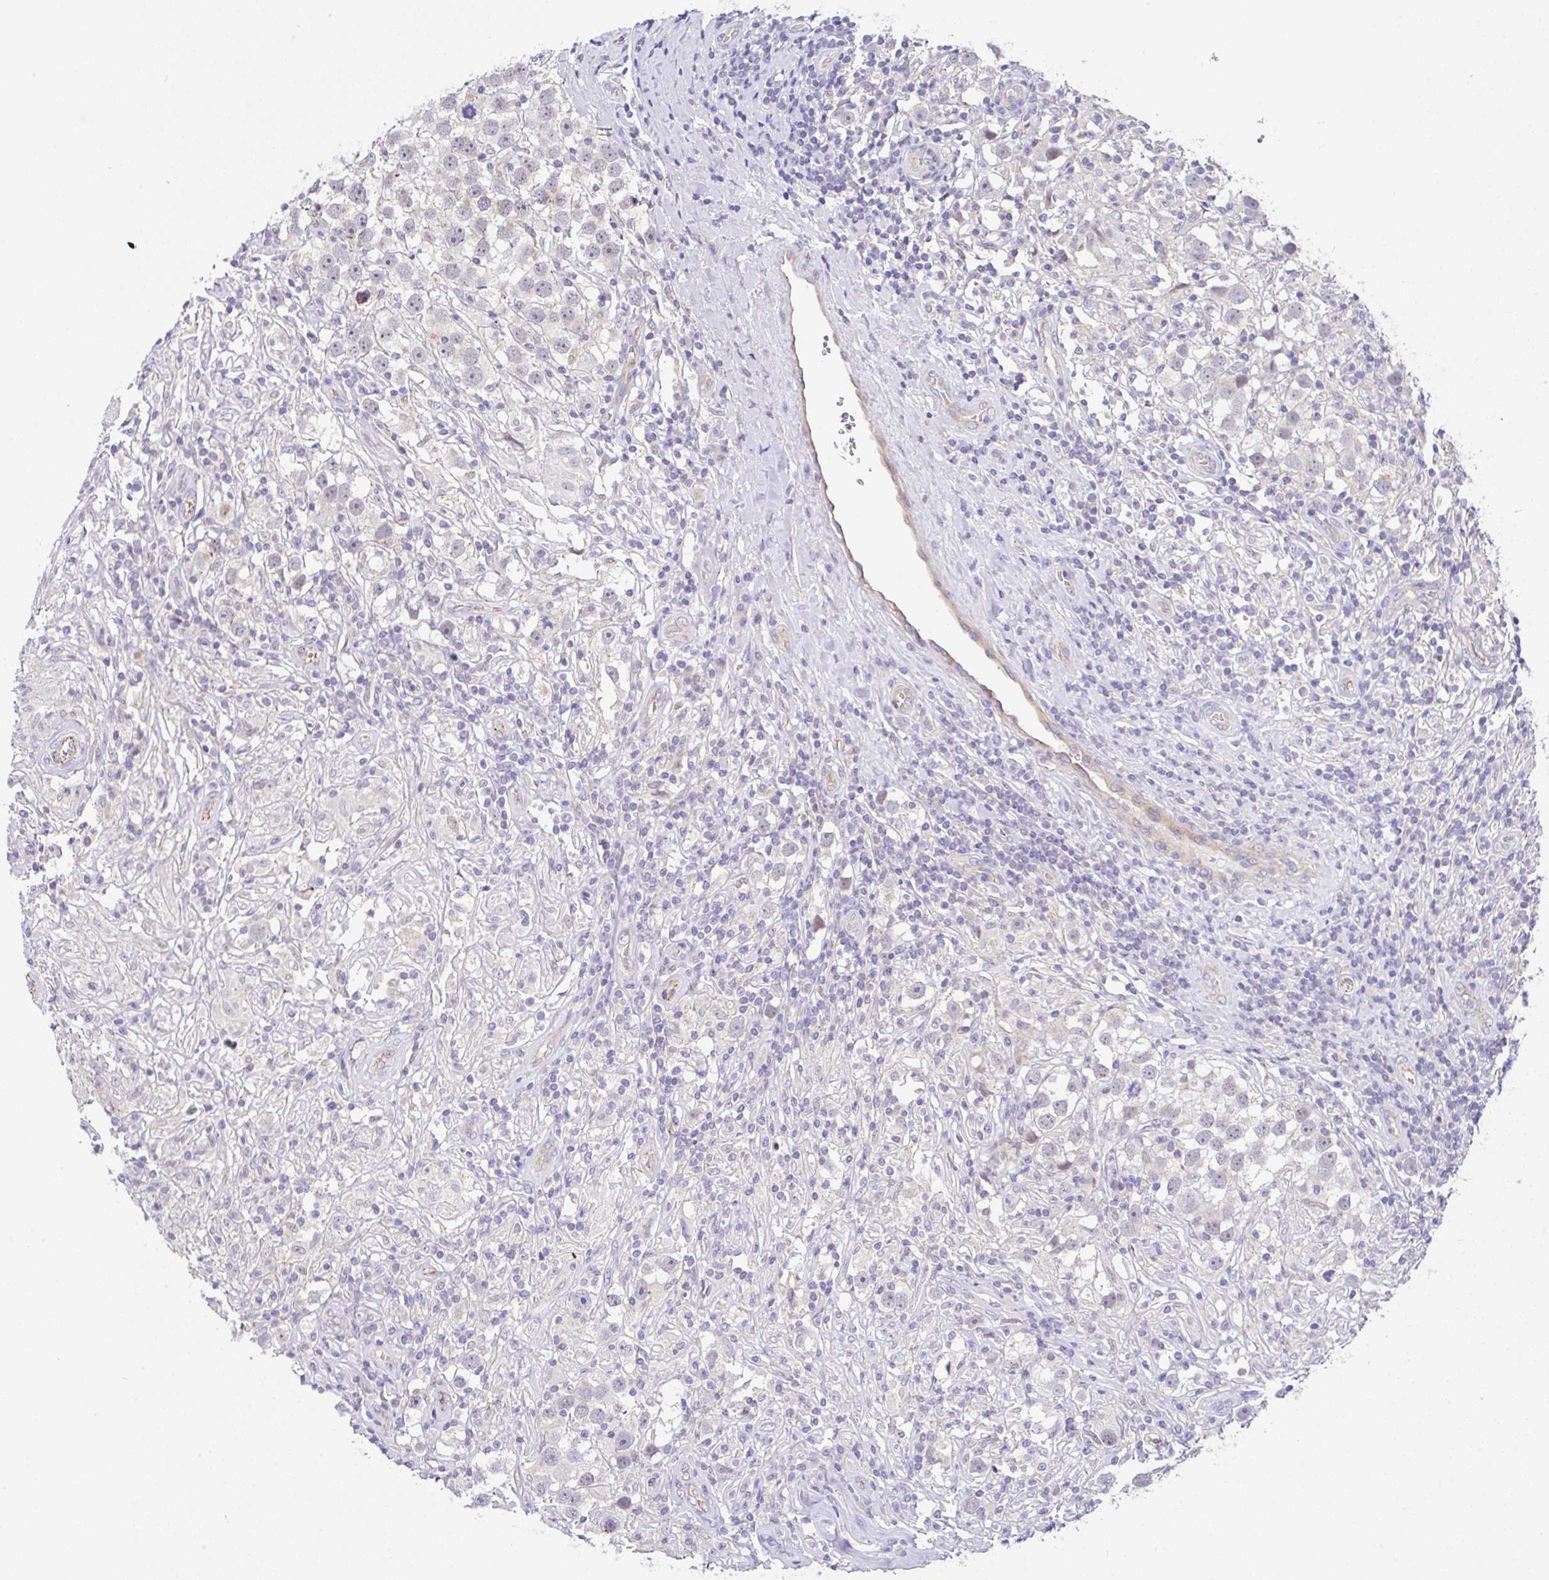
{"staining": {"intensity": "negative", "quantity": "none", "location": "none"}, "tissue": "testis cancer", "cell_type": "Tumor cells", "image_type": "cancer", "snomed": [{"axis": "morphology", "description": "Seminoma, NOS"}, {"axis": "topography", "description": "Testis"}], "caption": "This histopathology image is of testis cancer (seminoma) stained with immunohistochemistry (IHC) to label a protein in brown with the nuclei are counter-stained blue. There is no expression in tumor cells.", "gene": "CGNL1", "patient": {"sex": "male", "age": 49}}